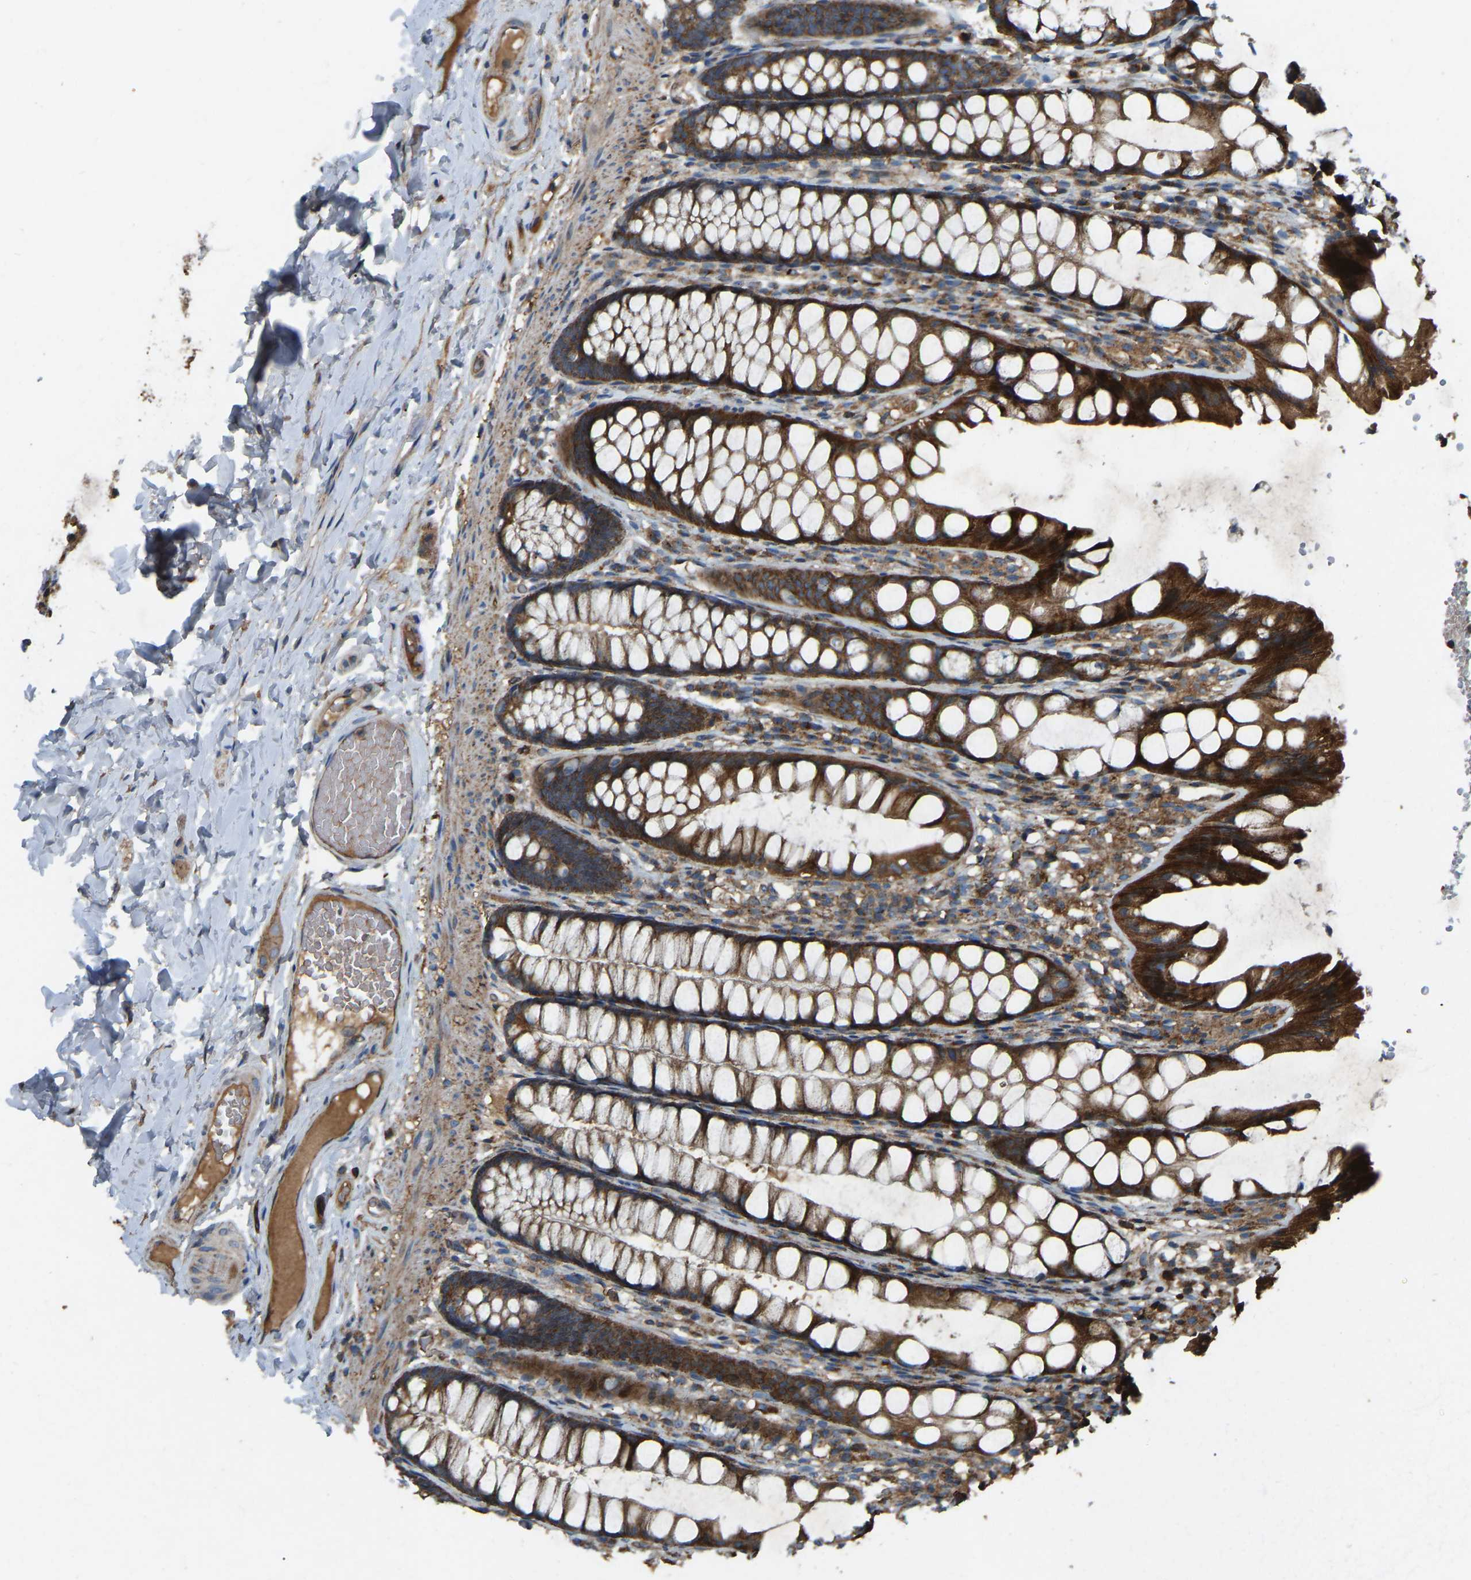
{"staining": {"intensity": "moderate", "quantity": ">75%", "location": "cytoplasmic/membranous"}, "tissue": "colon", "cell_type": "Endothelial cells", "image_type": "normal", "snomed": [{"axis": "morphology", "description": "Normal tissue, NOS"}, {"axis": "topography", "description": "Colon"}], "caption": "Immunohistochemical staining of normal colon exhibits moderate cytoplasmic/membranous protein expression in approximately >75% of endothelial cells.", "gene": "SAMD9L", "patient": {"sex": "male", "age": 47}}